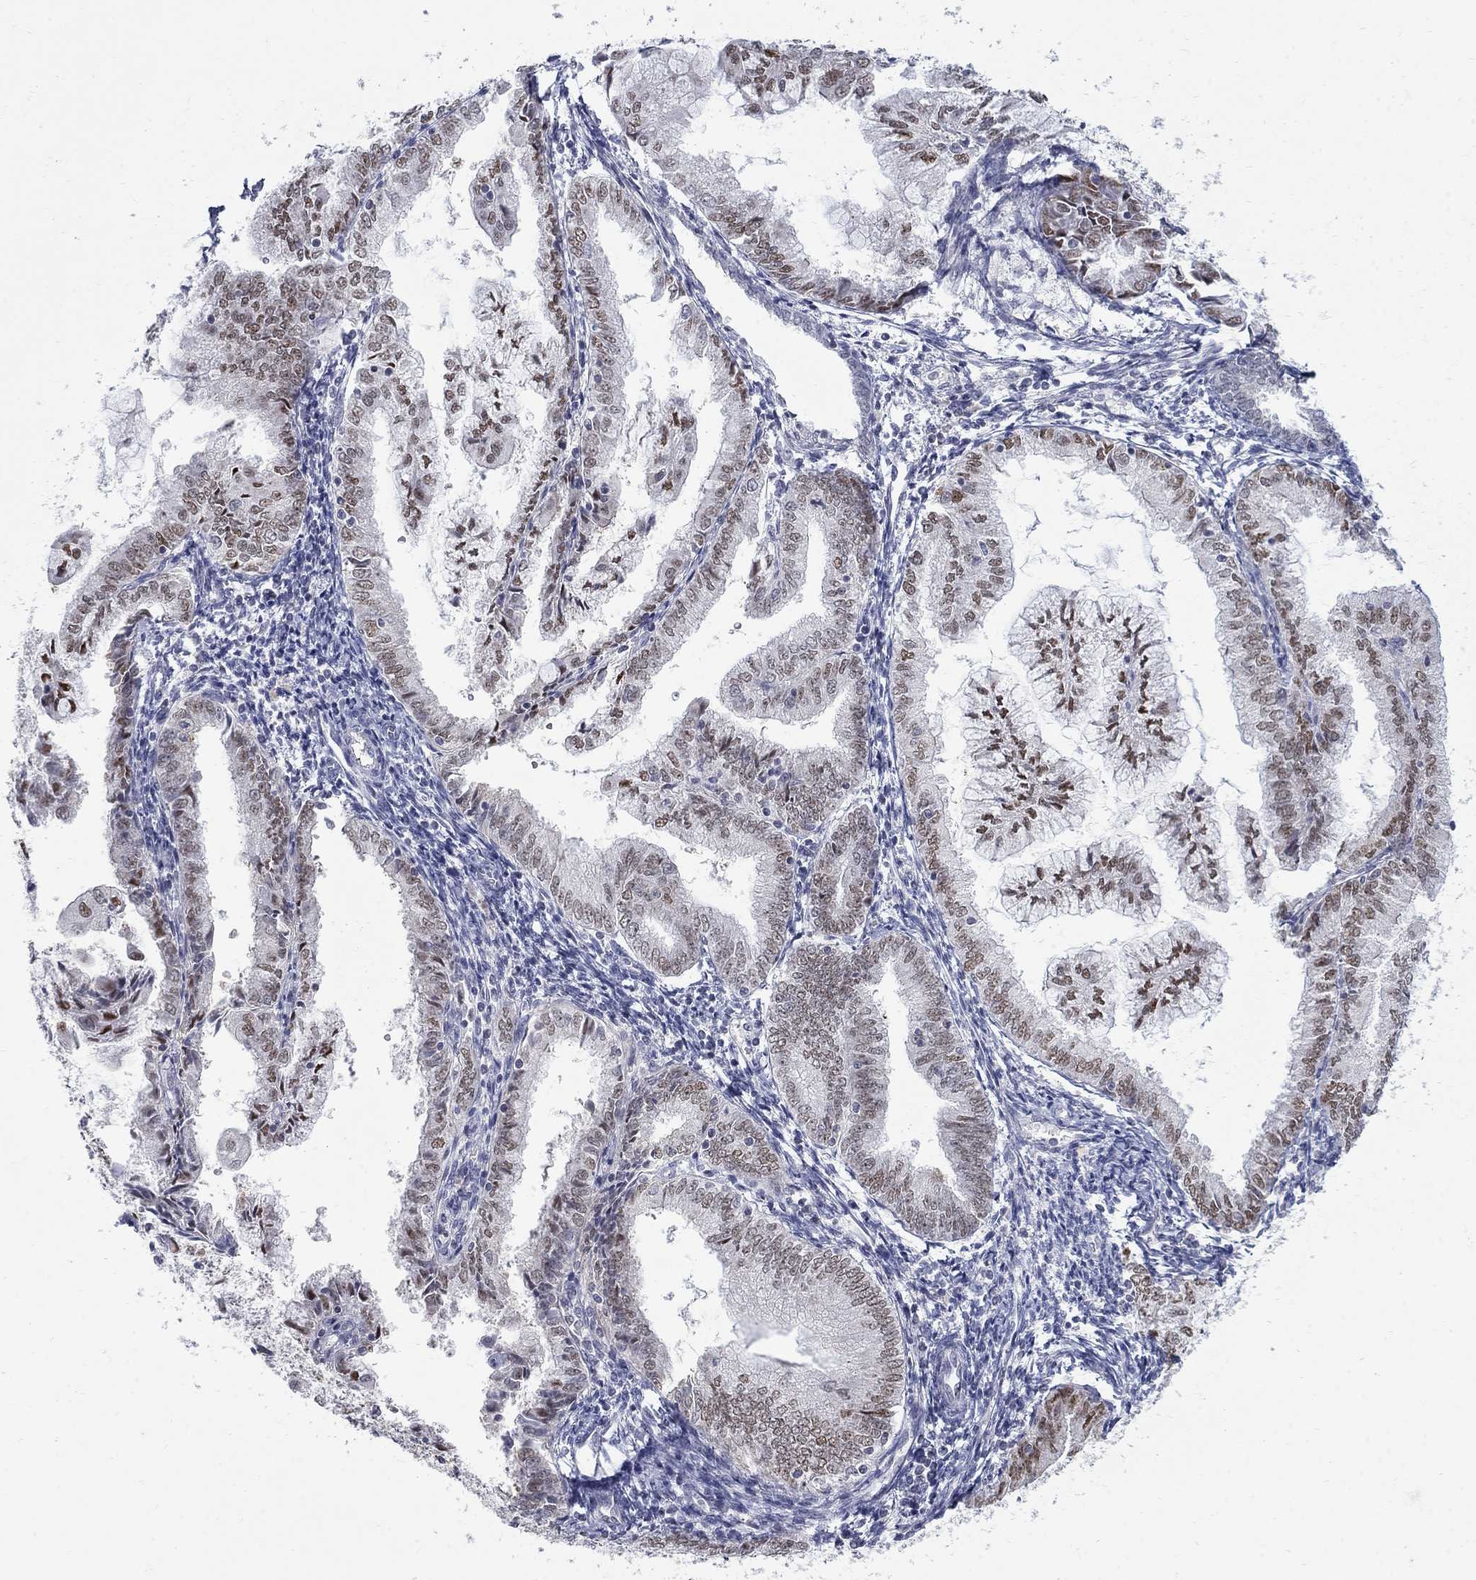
{"staining": {"intensity": "moderate", "quantity": "25%-75%", "location": "nuclear"}, "tissue": "endometrial cancer", "cell_type": "Tumor cells", "image_type": "cancer", "snomed": [{"axis": "morphology", "description": "Adenocarcinoma, NOS"}, {"axis": "topography", "description": "Endometrium"}], "caption": "Immunohistochemical staining of human adenocarcinoma (endometrial) displays medium levels of moderate nuclear positivity in approximately 25%-75% of tumor cells. (IHC, brightfield microscopy, high magnification).", "gene": "GCFC2", "patient": {"sex": "female", "age": 56}}